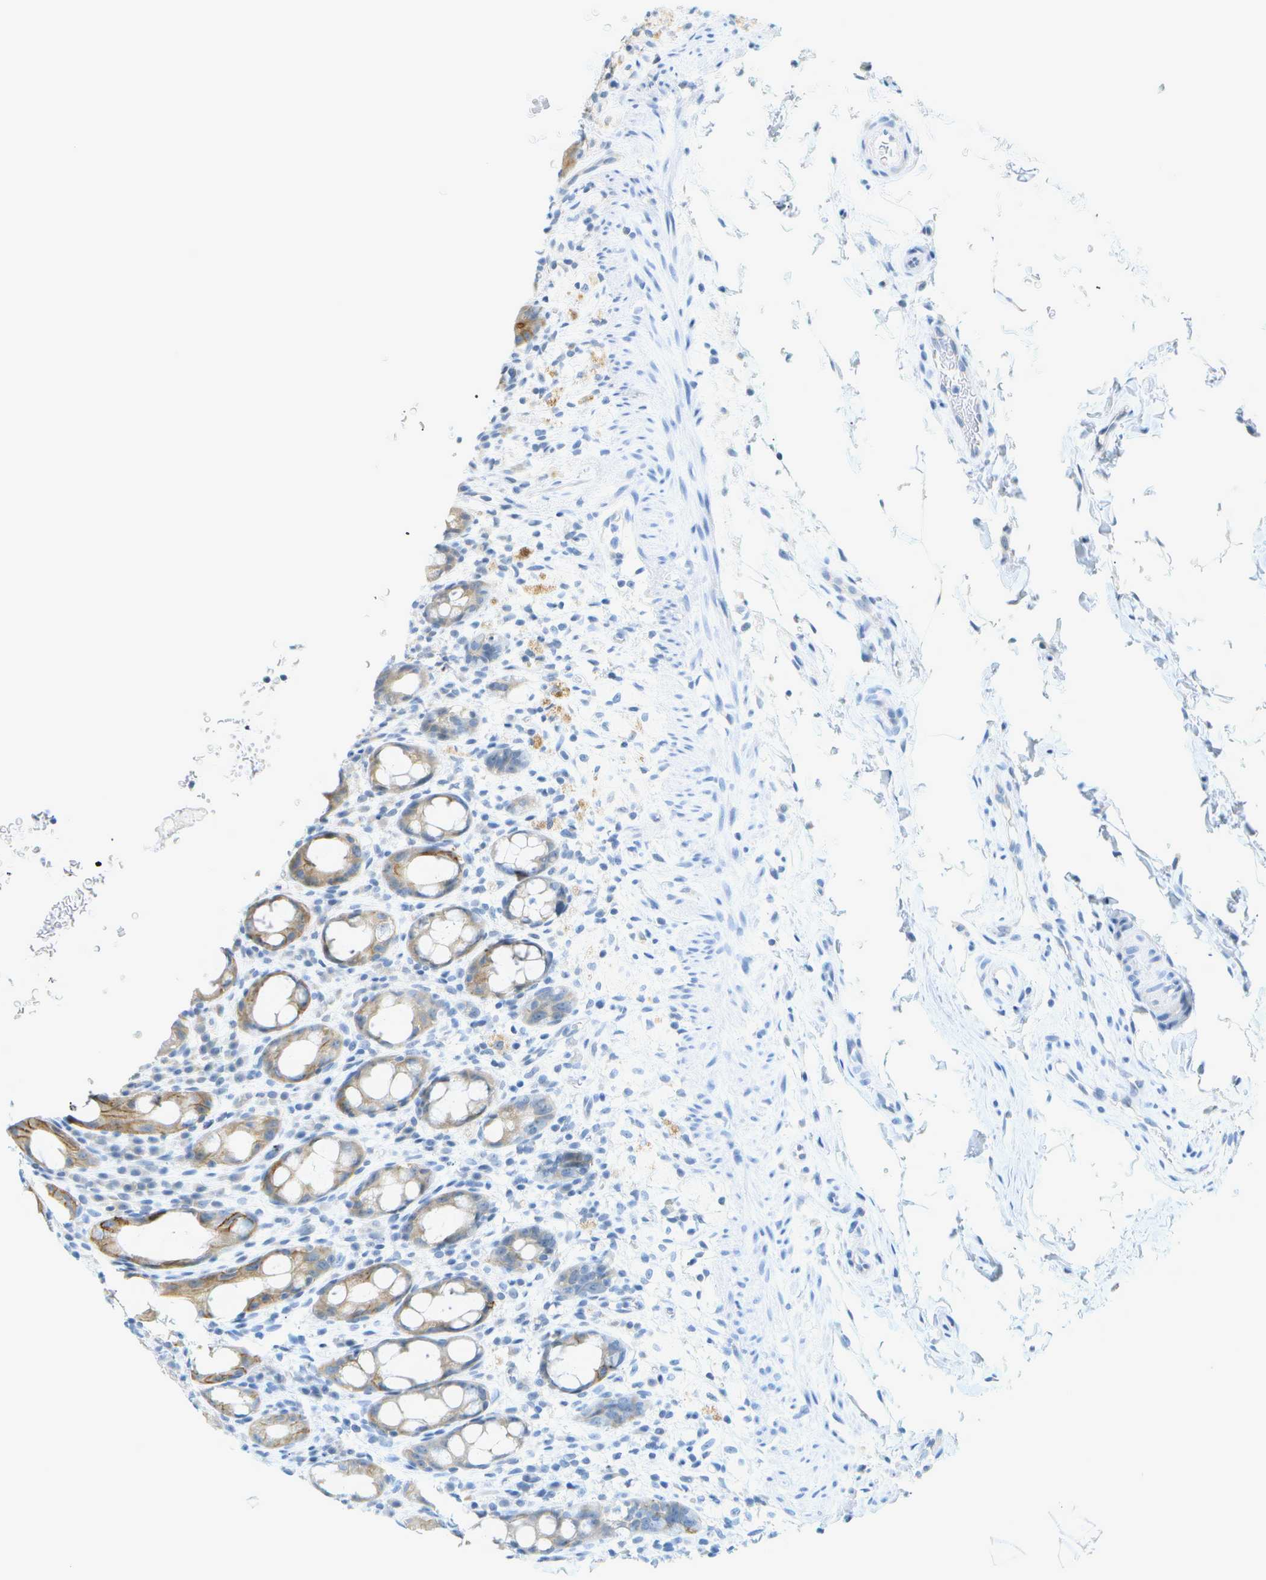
{"staining": {"intensity": "moderate", "quantity": "25%-75%", "location": "cytoplasmic/membranous"}, "tissue": "rectum", "cell_type": "Glandular cells", "image_type": "normal", "snomed": [{"axis": "morphology", "description": "Normal tissue, NOS"}, {"axis": "topography", "description": "Rectum"}], "caption": "Human rectum stained with a brown dye exhibits moderate cytoplasmic/membranous positive expression in approximately 25%-75% of glandular cells.", "gene": "SMYD5", "patient": {"sex": "male", "age": 44}}